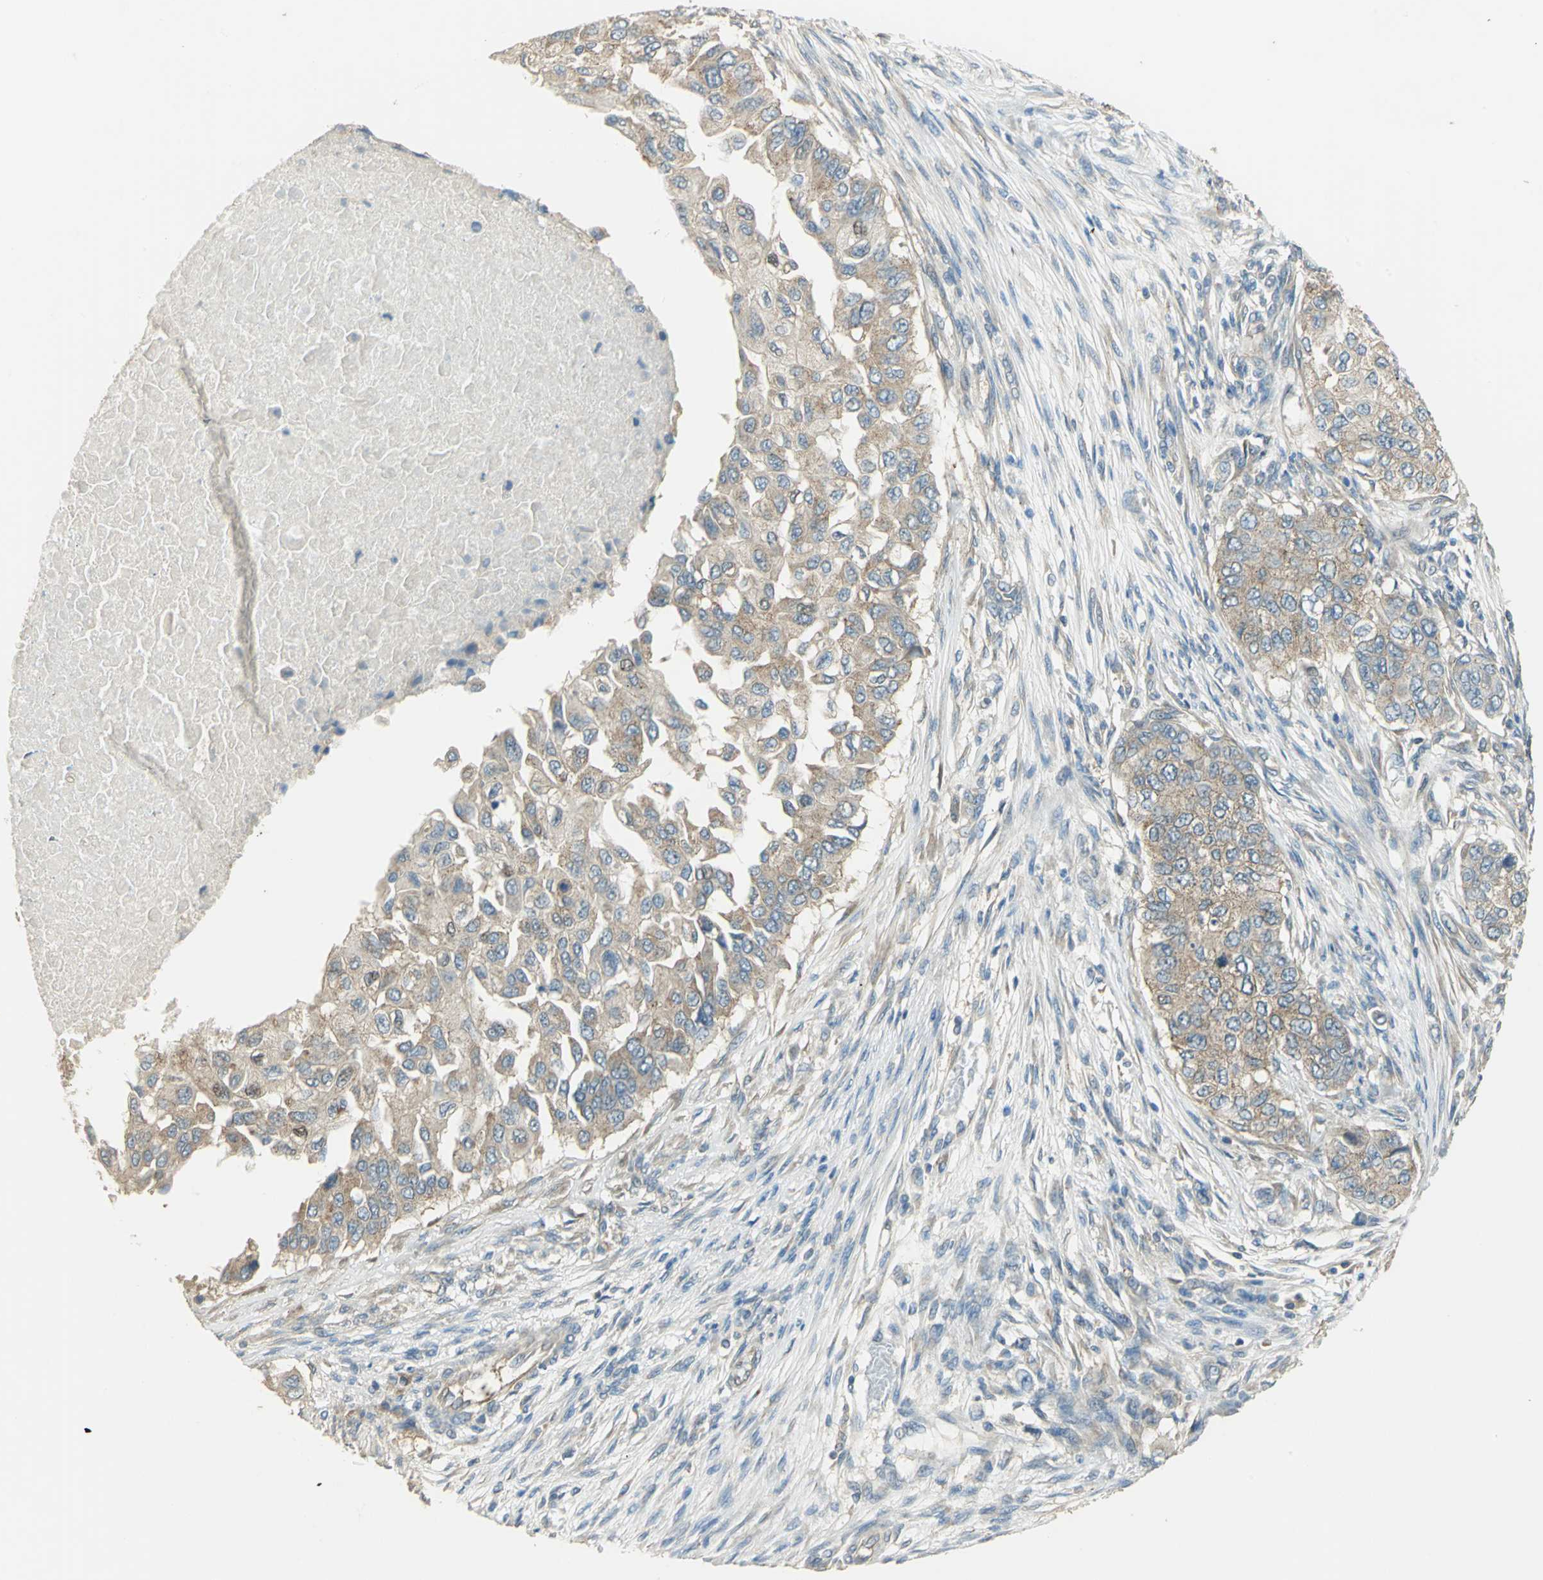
{"staining": {"intensity": "moderate", "quantity": ">75%", "location": "cytoplasmic/membranous"}, "tissue": "breast cancer", "cell_type": "Tumor cells", "image_type": "cancer", "snomed": [{"axis": "morphology", "description": "Normal tissue, NOS"}, {"axis": "morphology", "description": "Duct carcinoma"}, {"axis": "topography", "description": "Breast"}], "caption": "Immunohistochemical staining of breast infiltrating ductal carcinoma demonstrates medium levels of moderate cytoplasmic/membranous positivity in approximately >75% of tumor cells.", "gene": "SHC2", "patient": {"sex": "female", "age": 49}}